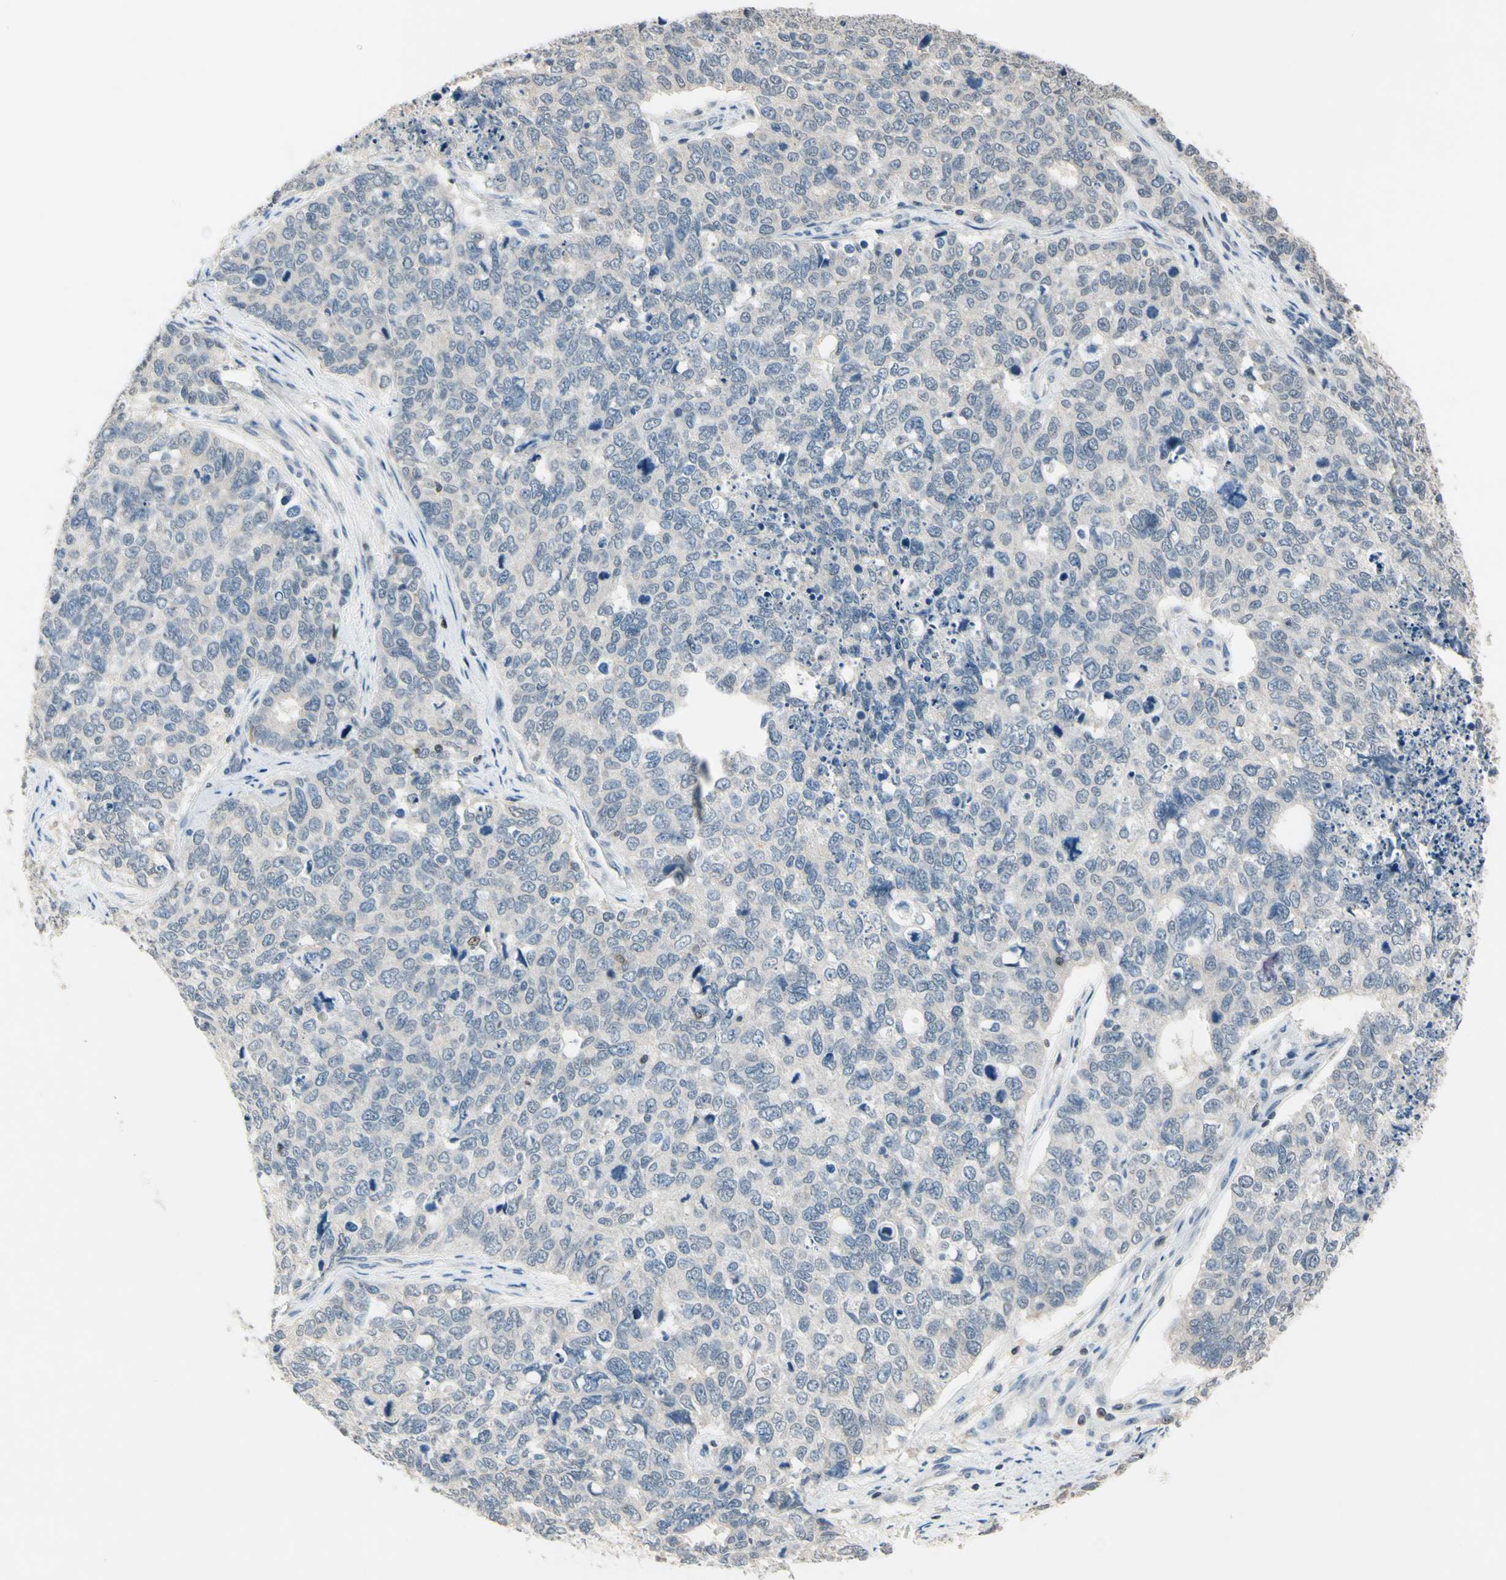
{"staining": {"intensity": "negative", "quantity": "none", "location": "none"}, "tissue": "cervical cancer", "cell_type": "Tumor cells", "image_type": "cancer", "snomed": [{"axis": "morphology", "description": "Squamous cell carcinoma, NOS"}, {"axis": "topography", "description": "Cervix"}], "caption": "This is an immunohistochemistry micrograph of human squamous cell carcinoma (cervical). There is no positivity in tumor cells.", "gene": "NFATC2", "patient": {"sex": "female", "age": 63}}